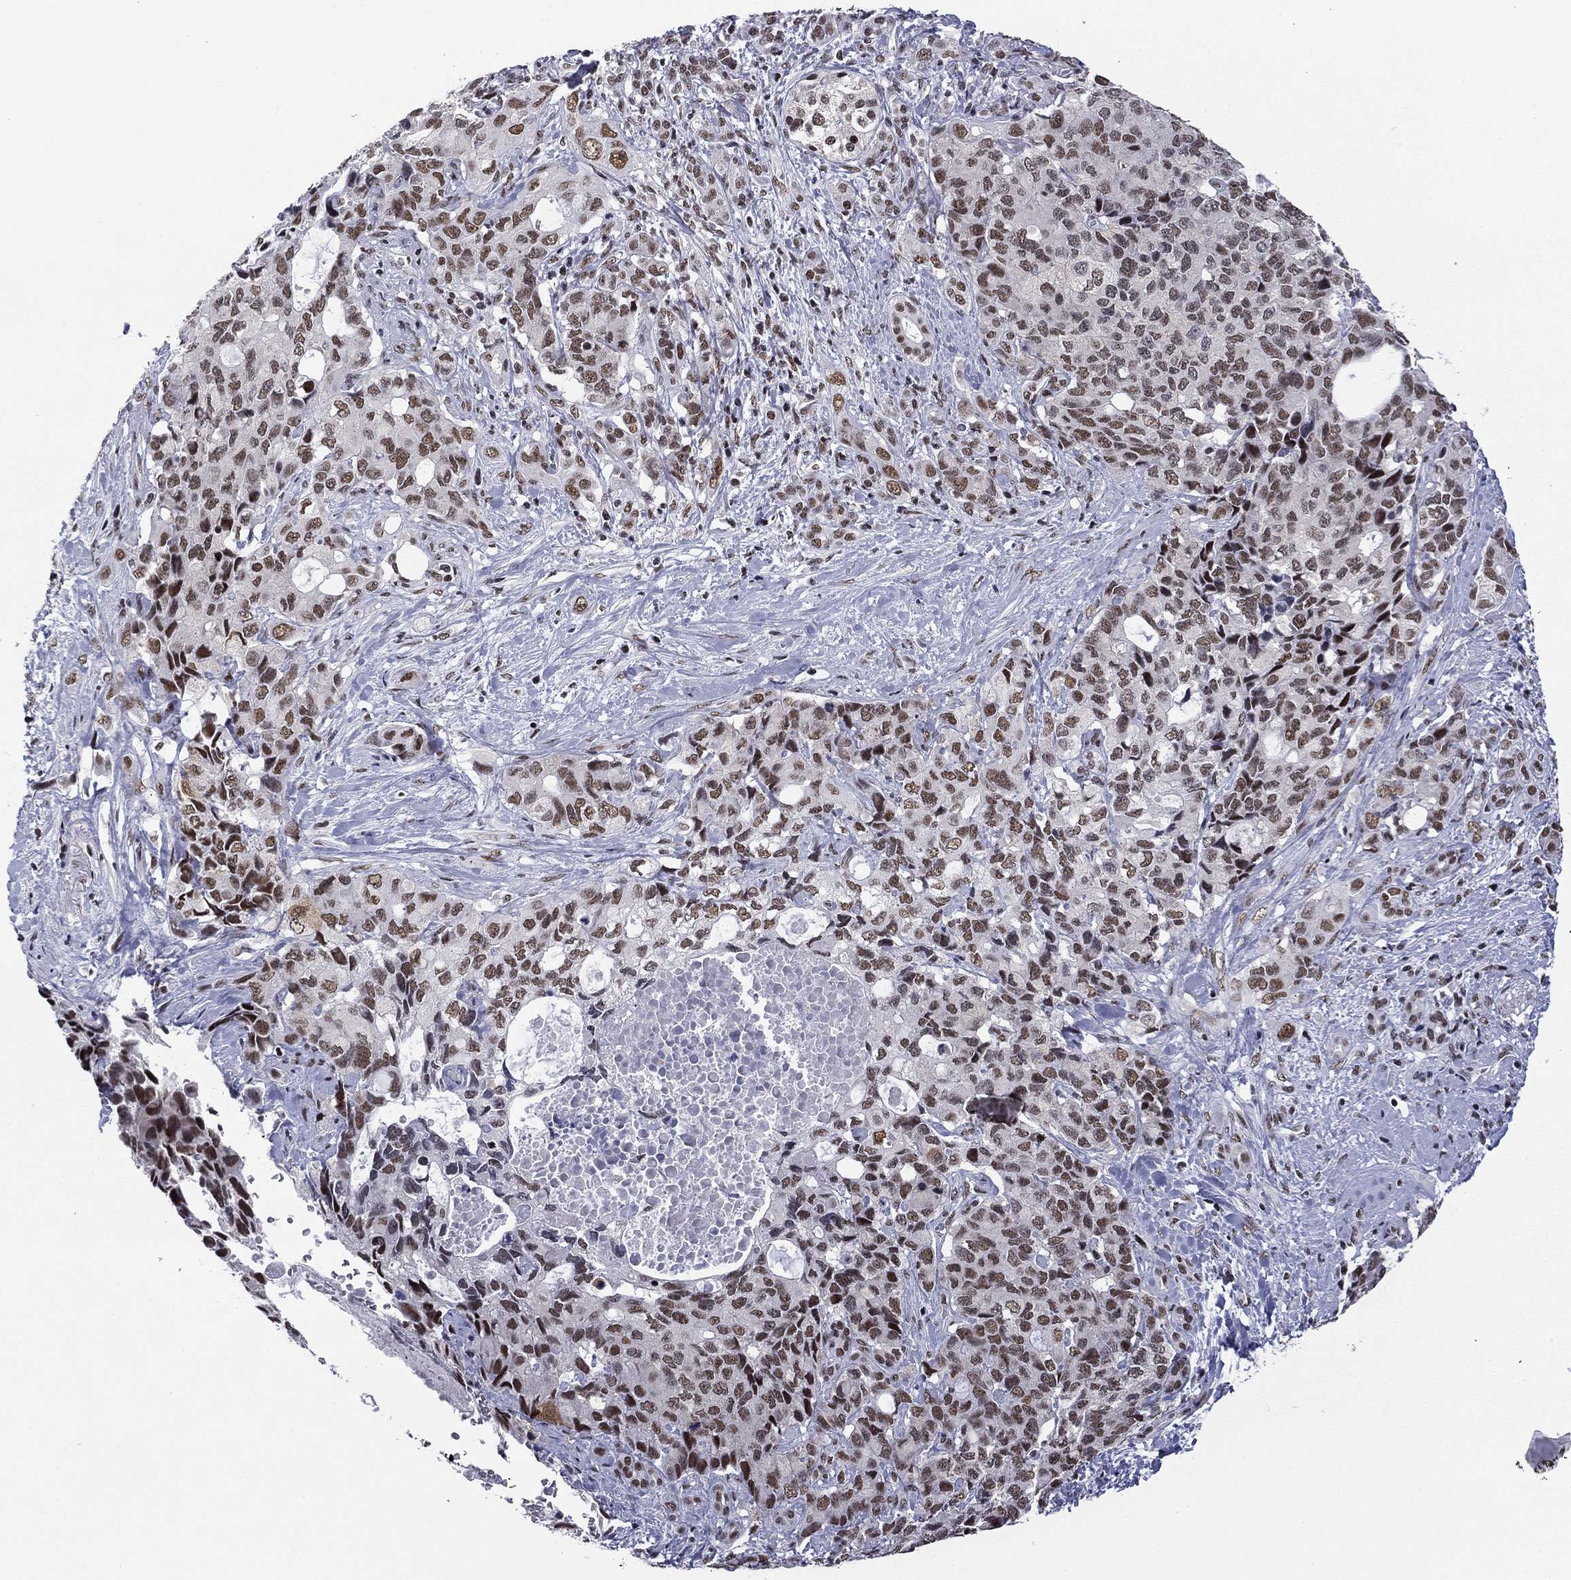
{"staining": {"intensity": "moderate", "quantity": "25%-75%", "location": "nuclear"}, "tissue": "pancreatic cancer", "cell_type": "Tumor cells", "image_type": "cancer", "snomed": [{"axis": "morphology", "description": "Adenocarcinoma, NOS"}, {"axis": "topography", "description": "Pancreas"}], "caption": "Immunohistochemical staining of human pancreatic cancer (adenocarcinoma) exhibits medium levels of moderate nuclear protein expression in approximately 25%-75% of tumor cells.", "gene": "ETV5", "patient": {"sex": "female", "age": 56}}